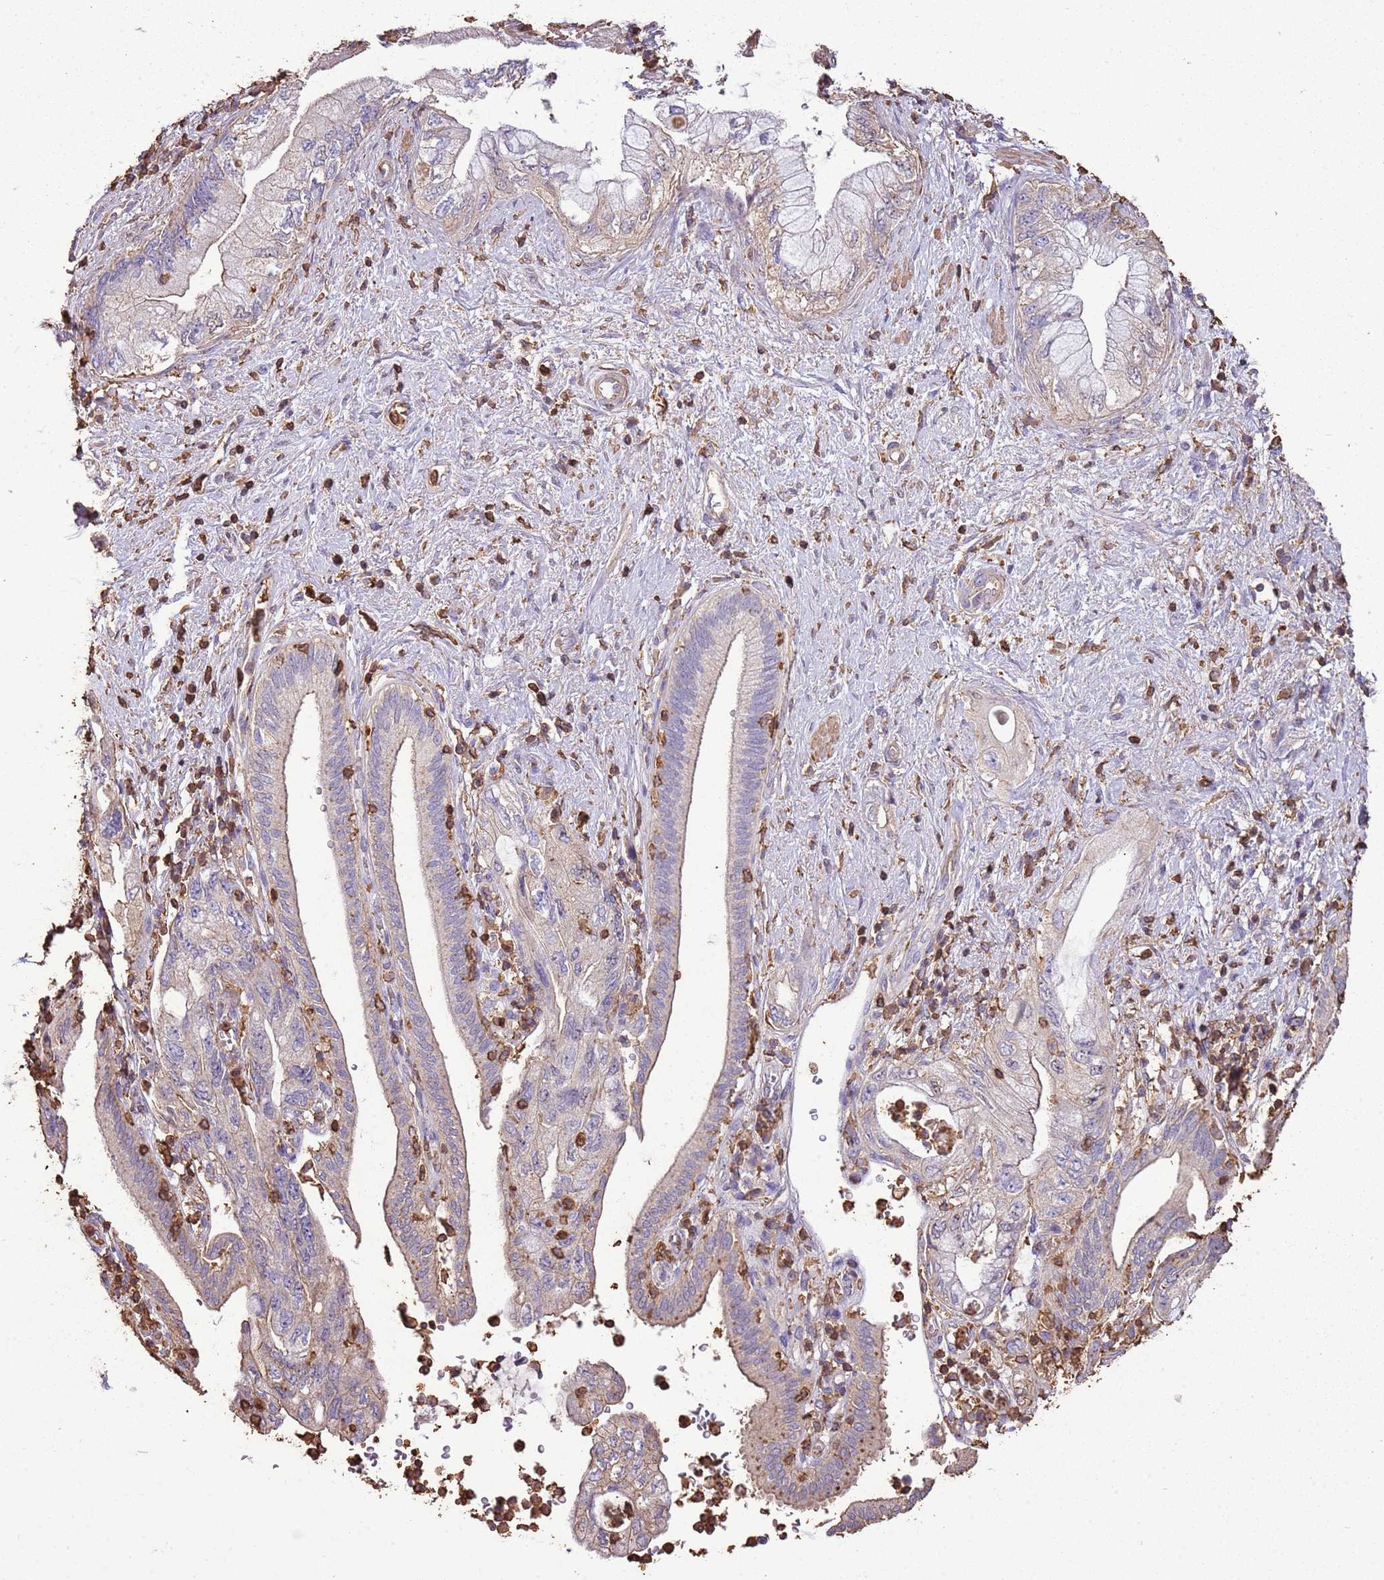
{"staining": {"intensity": "negative", "quantity": "none", "location": "none"}, "tissue": "pancreatic cancer", "cell_type": "Tumor cells", "image_type": "cancer", "snomed": [{"axis": "morphology", "description": "Adenocarcinoma, NOS"}, {"axis": "topography", "description": "Pancreas"}], "caption": "This is an IHC micrograph of human pancreatic adenocarcinoma. There is no expression in tumor cells.", "gene": "ARL10", "patient": {"sex": "female", "age": 73}}